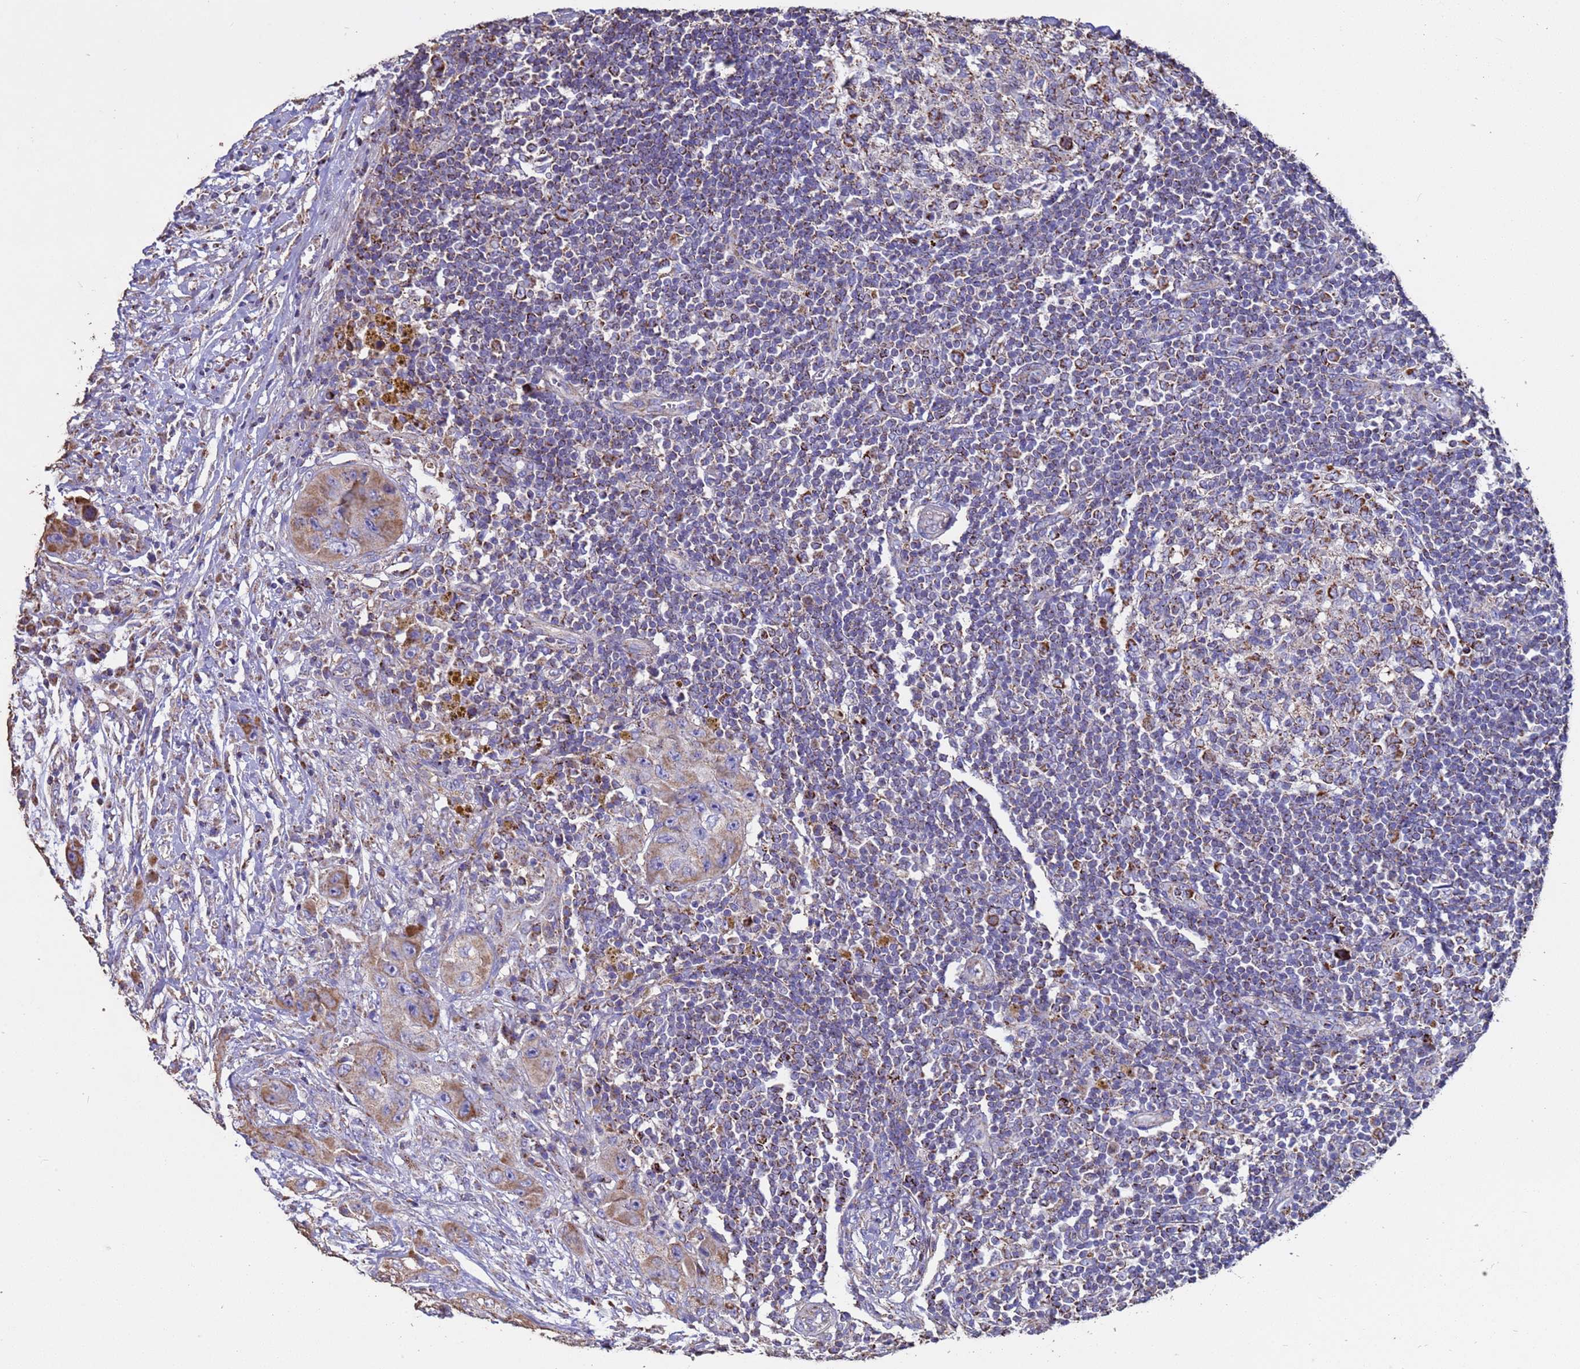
{"staining": {"intensity": "moderate", "quantity": "<25%", "location": "cytoplasmic/membranous"}, "tissue": "lymph node", "cell_type": "Germinal center cells", "image_type": "normal", "snomed": [{"axis": "morphology", "description": "Normal tissue, NOS"}, {"axis": "morphology", "description": "Squamous cell carcinoma, metastatic, NOS"}, {"axis": "topography", "description": "Lymph node"}], "caption": "Protein staining of normal lymph node demonstrates moderate cytoplasmic/membranous positivity in approximately <25% of germinal center cells.", "gene": "ZNFX1", "patient": {"sex": "male", "age": 73}}